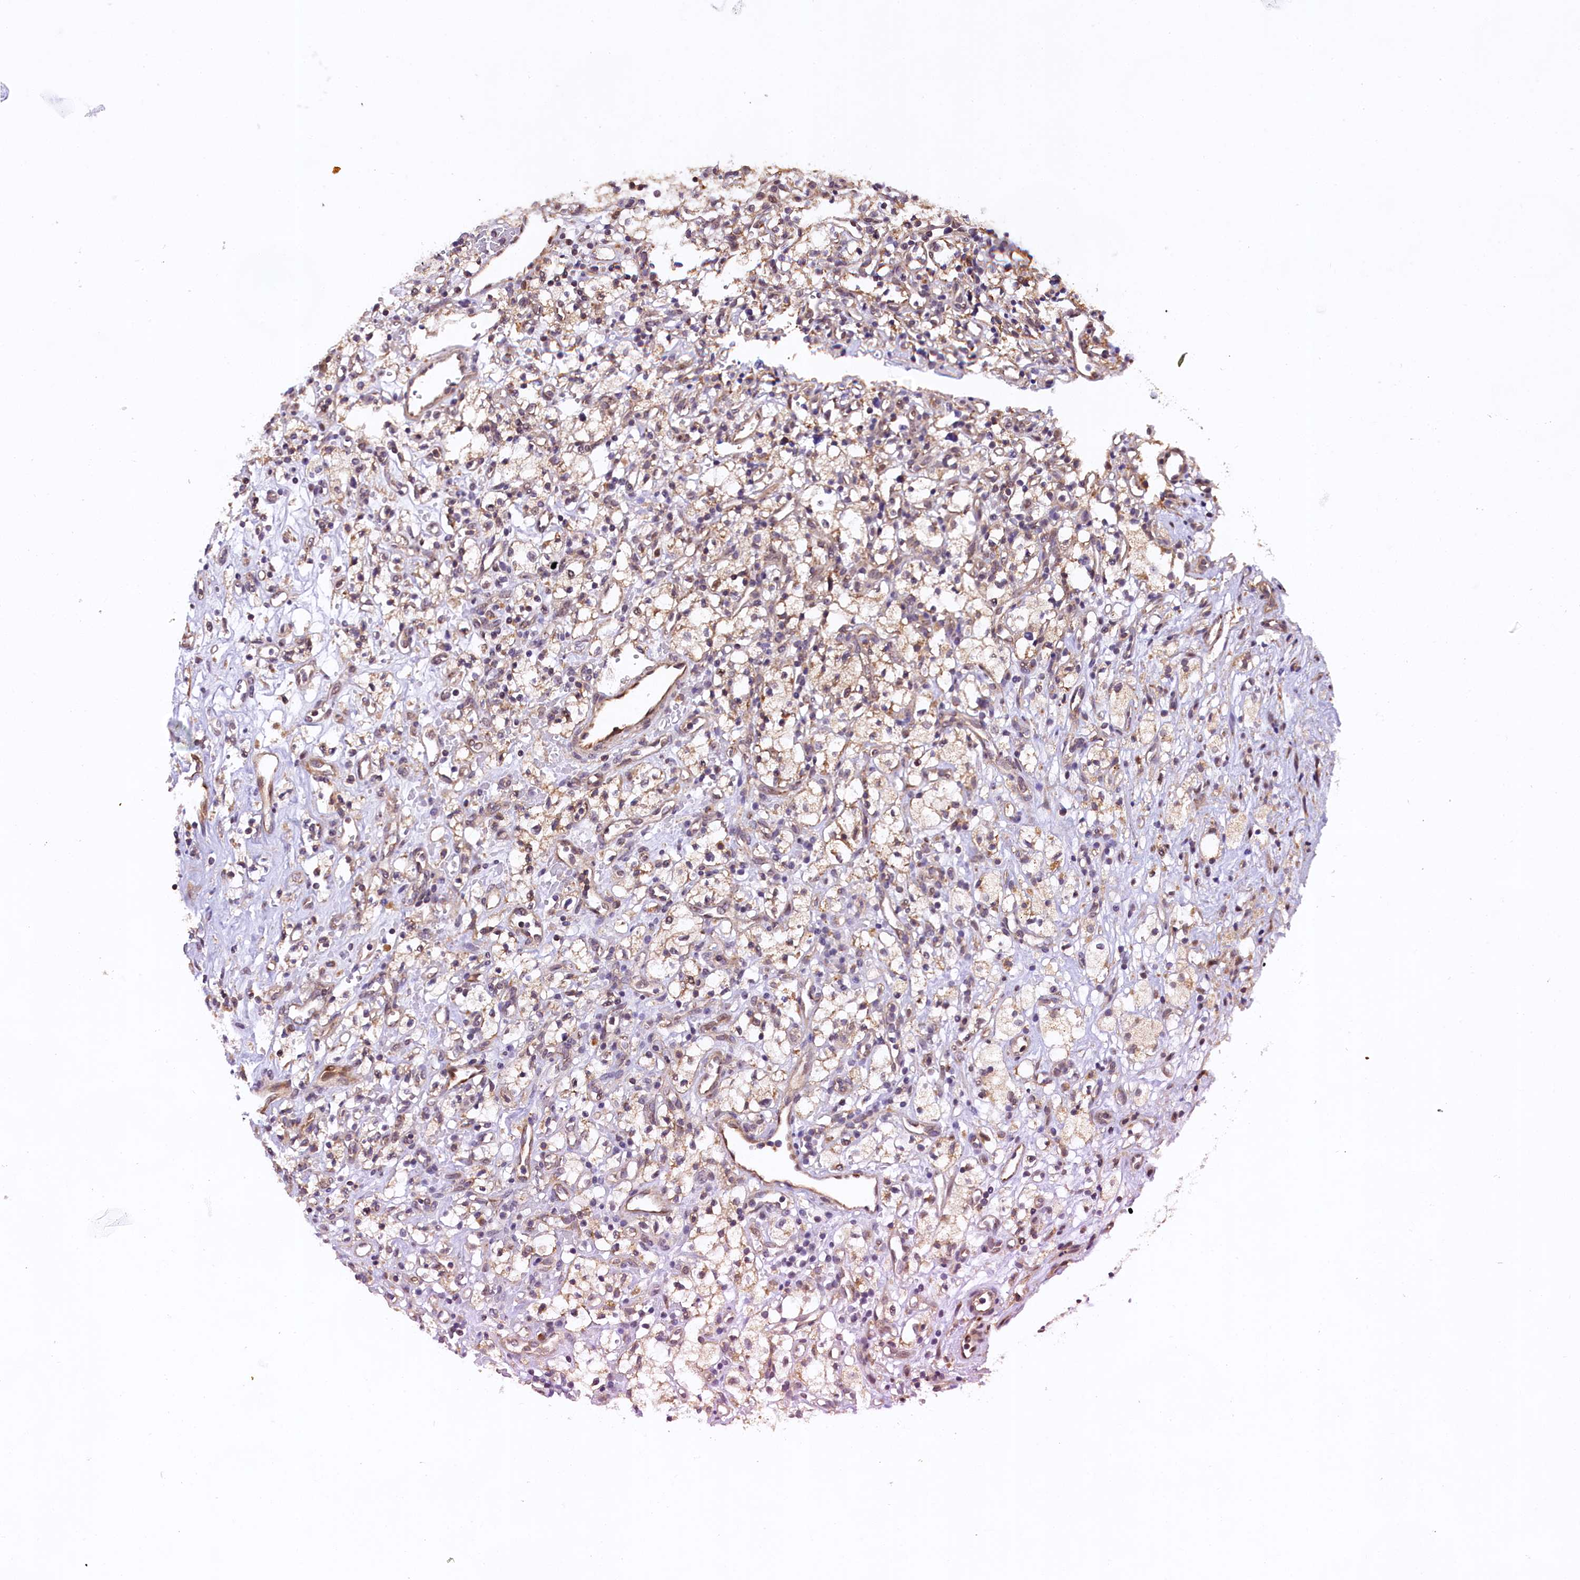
{"staining": {"intensity": "weak", "quantity": "25%-75%", "location": "cytoplasmic/membranous"}, "tissue": "renal cancer", "cell_type": "Tumor cells", "image_type": "cancer", "snomed": [{"axis": "morphology", "description": "Adenocarcinoma, NOS"}, {"axis": "topography", "description": "Kidney"}], "caption": "The image shows a brown stain indicating the presence of a protein in the cytoplasmic/membranous of tumor cells in adenocarcinoma (renal).", "gene": "DOHH", "patient": {"sex": "male", "age": 59}}